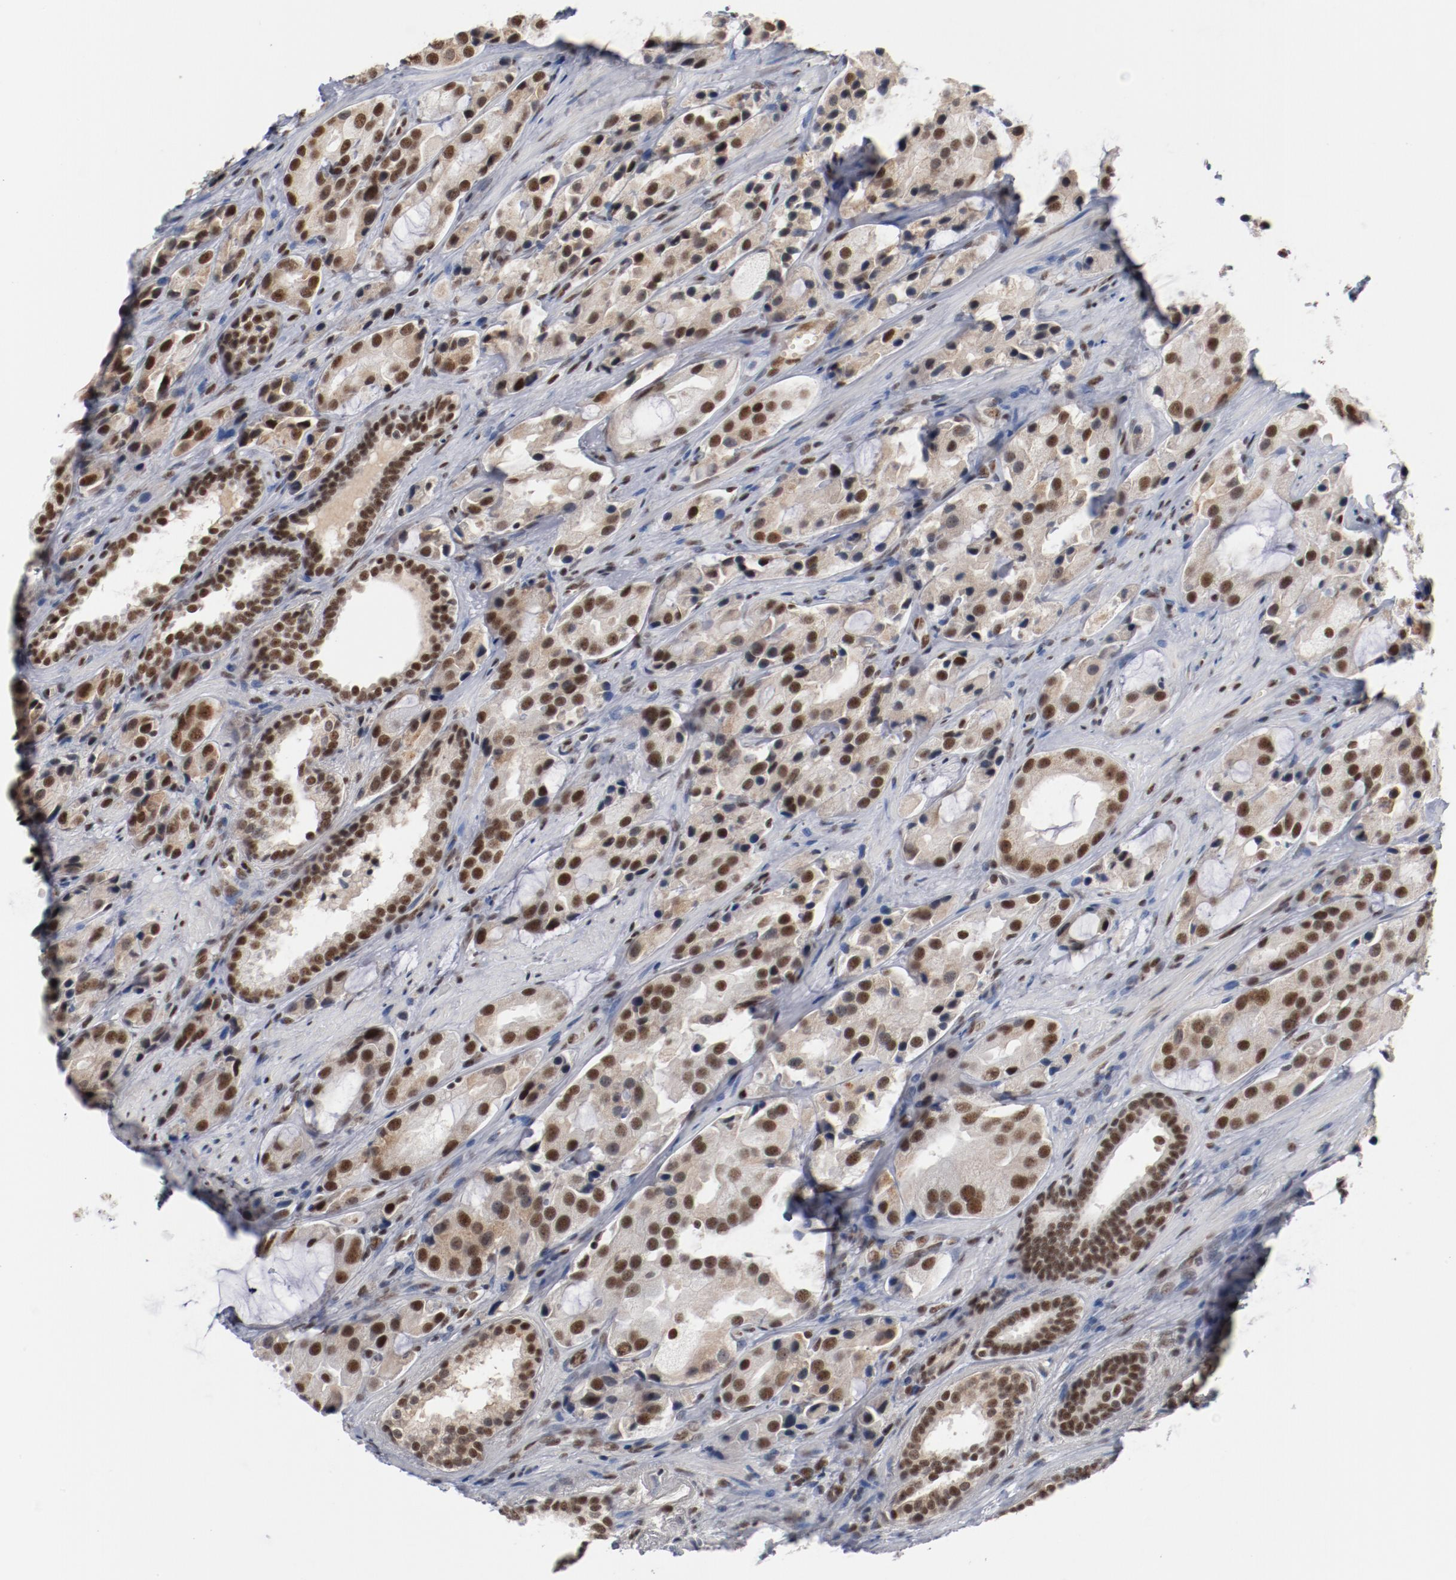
{"staining": {"intensity": "strong", "quantity": ">75%", "location": "cytoplasmic/membranous,nuclear"}, "tissue": "prostate cancer", "cell_type": "Tumor cells", "image_type": "cancer", "snomed": [{"axis": "morphology", "description": "Adenocarcinoma, High grade"}, {"axis": "topography", "description": "Prostate"}], "caption": "There is high levels of strong cytoplasmic/membranous and nuclear staining in tumor cells of prostate cancer (high-grade adenocarcinoma), as demonstrated by immunohistochemical staining (brown color).", "gene": "BUB3", "patient": {"sex": "male", "age": 70}}